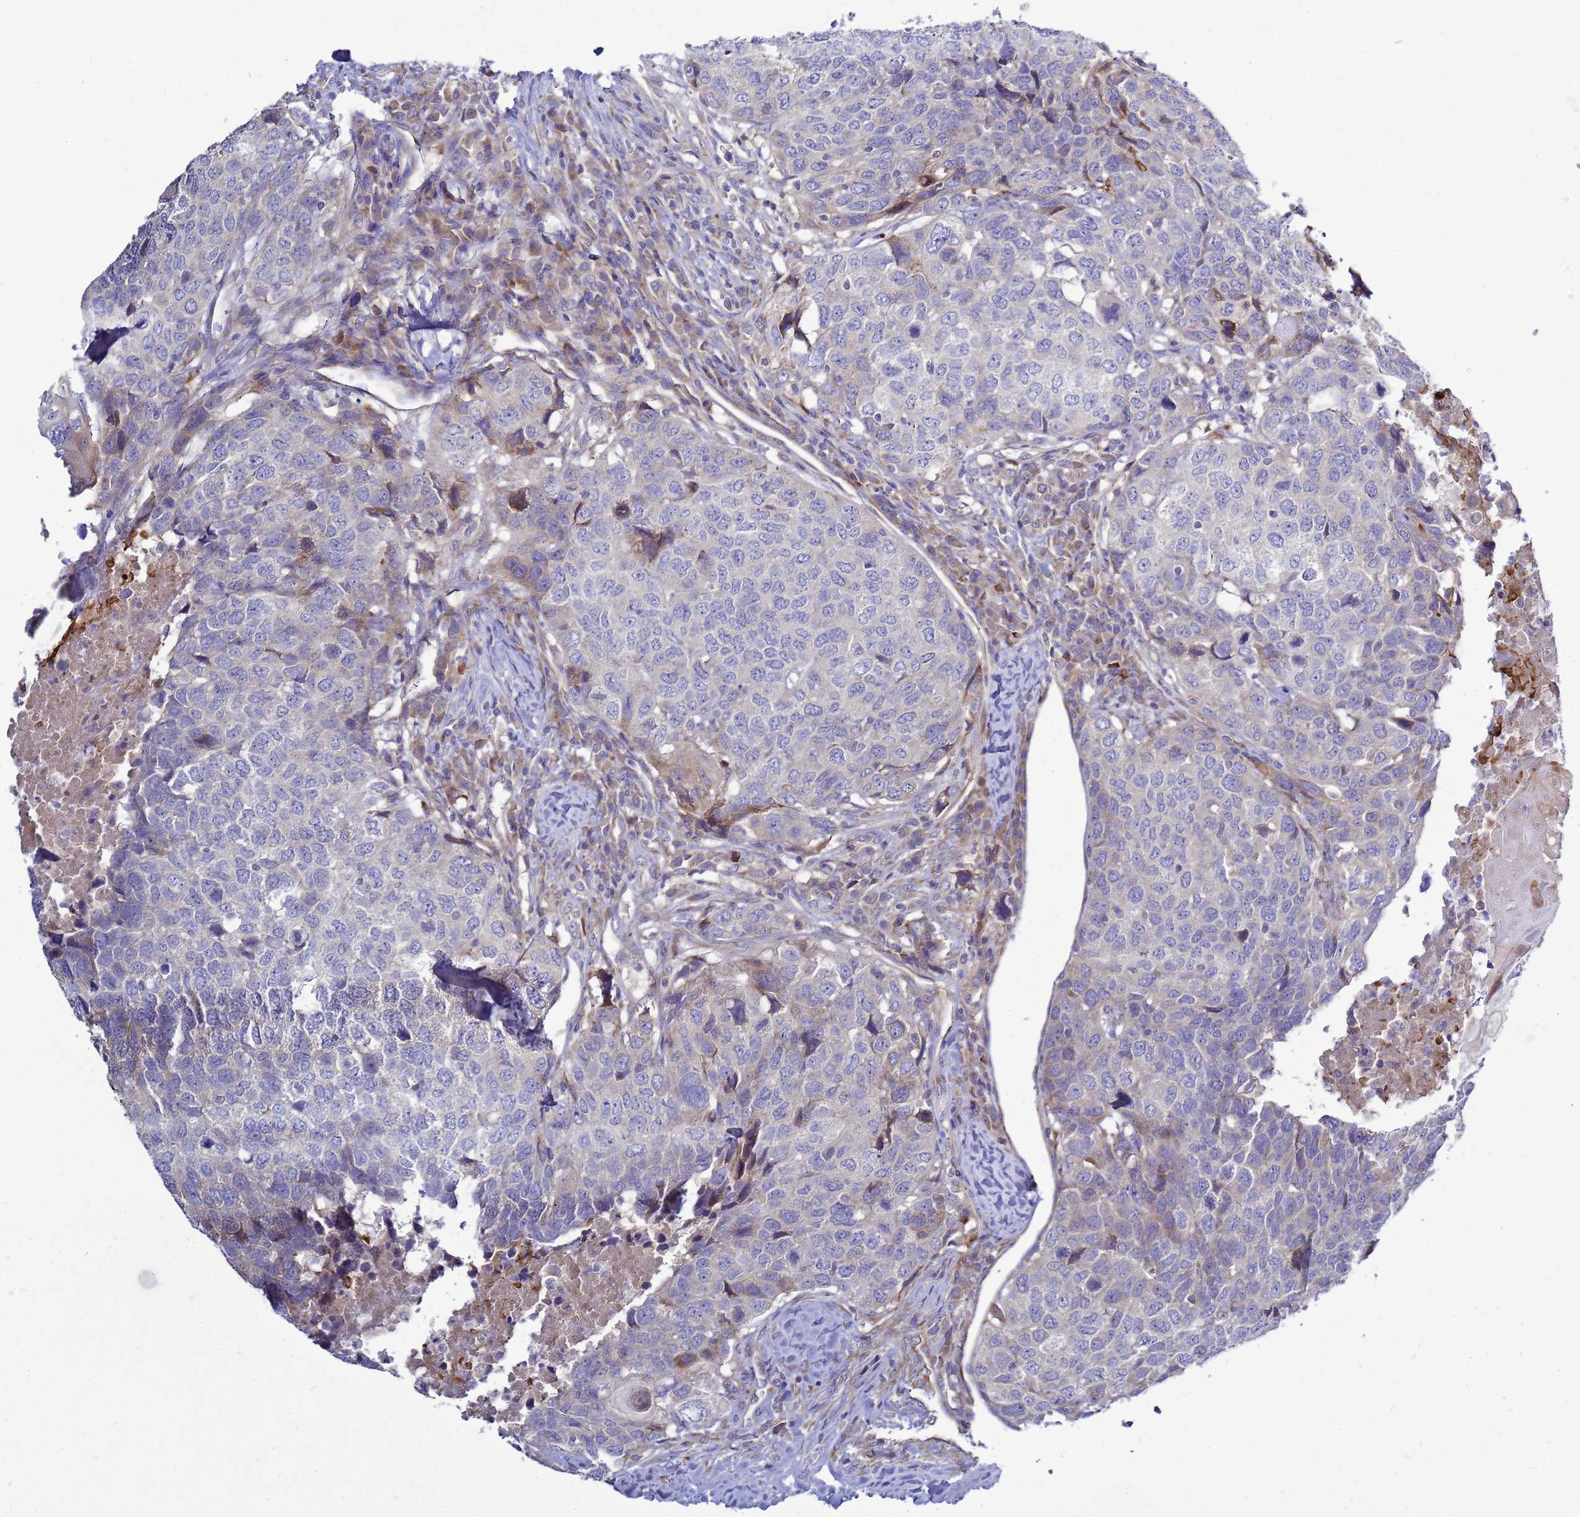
{"staining": {"intensity": "negative", "quantity": "none", "location": "none"}, "tissue": "head and neck cancer", "cell_type": "Tumor cells", "image_type": "cancer", "snomed": [{"axis": "morphology", "description": "Squamous cell carcinoma, NOS"}, {"axis": "topography", "description": "Head-Neck"}], "caption": "Tumor cells are negative for brown protein staining in squamous cell carcinoma (head and neck). Nuclei are stained in blue.", "gene": "MON1B", "patient": {"sex": "male", "age": 66}}